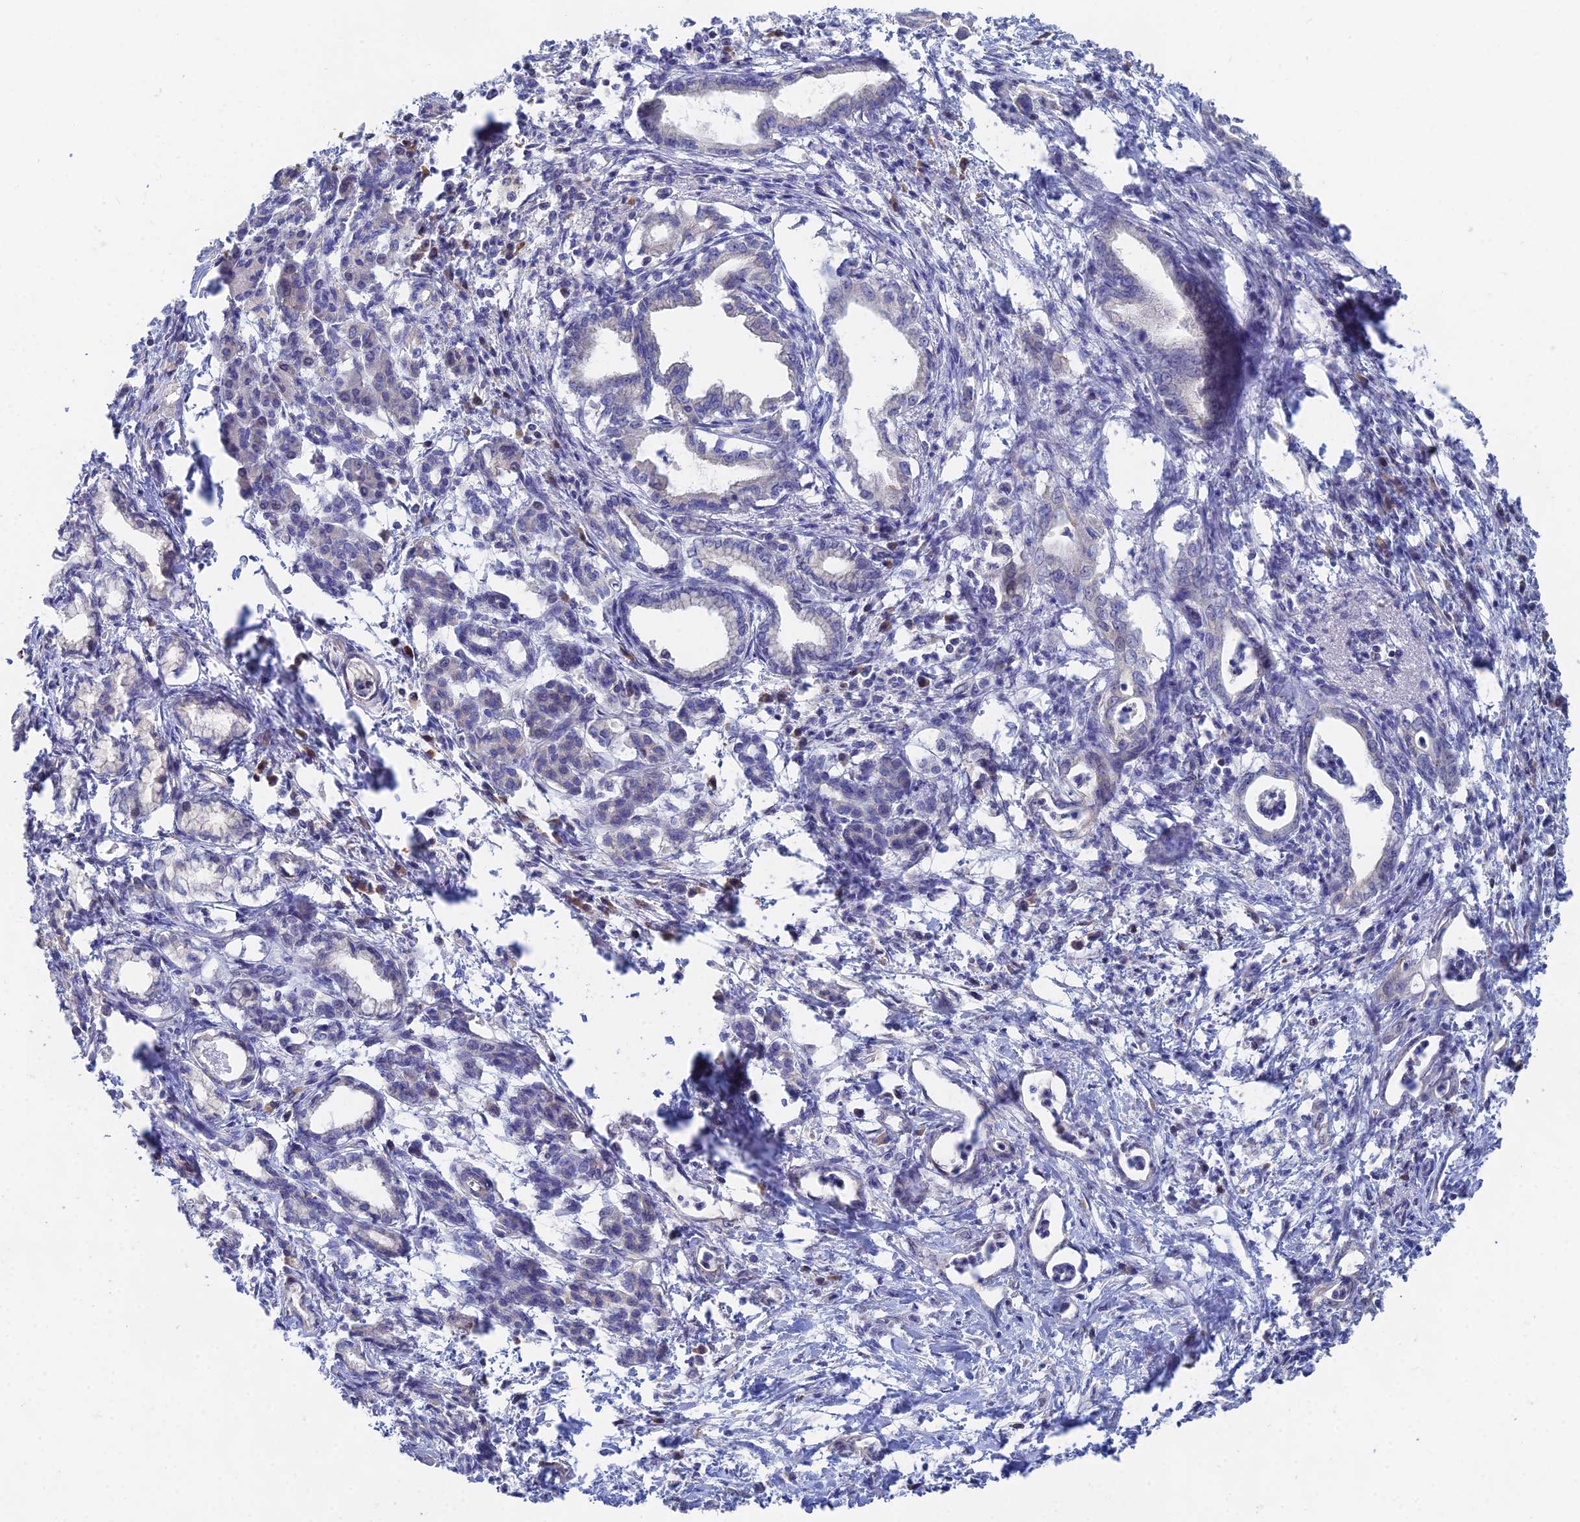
{"staining": {"intensity": "negative", "quantity": "none", "location": "none"}, "tissue": "pancreatic cancer", "cell_type": "Tumor cells", "image_type": "cancer", "snomed": [{"axis": "morphology", "description": "Adenocarcinoma, NOS"}, {"axis": "topography", "description": "Pancreas"}], "caption": "The micrograph displays no staining of tumor cells in adenocarcinoma (pancreatic).", "gene": "DNAH14", "patient": {"sex": "female", "age": 55}}